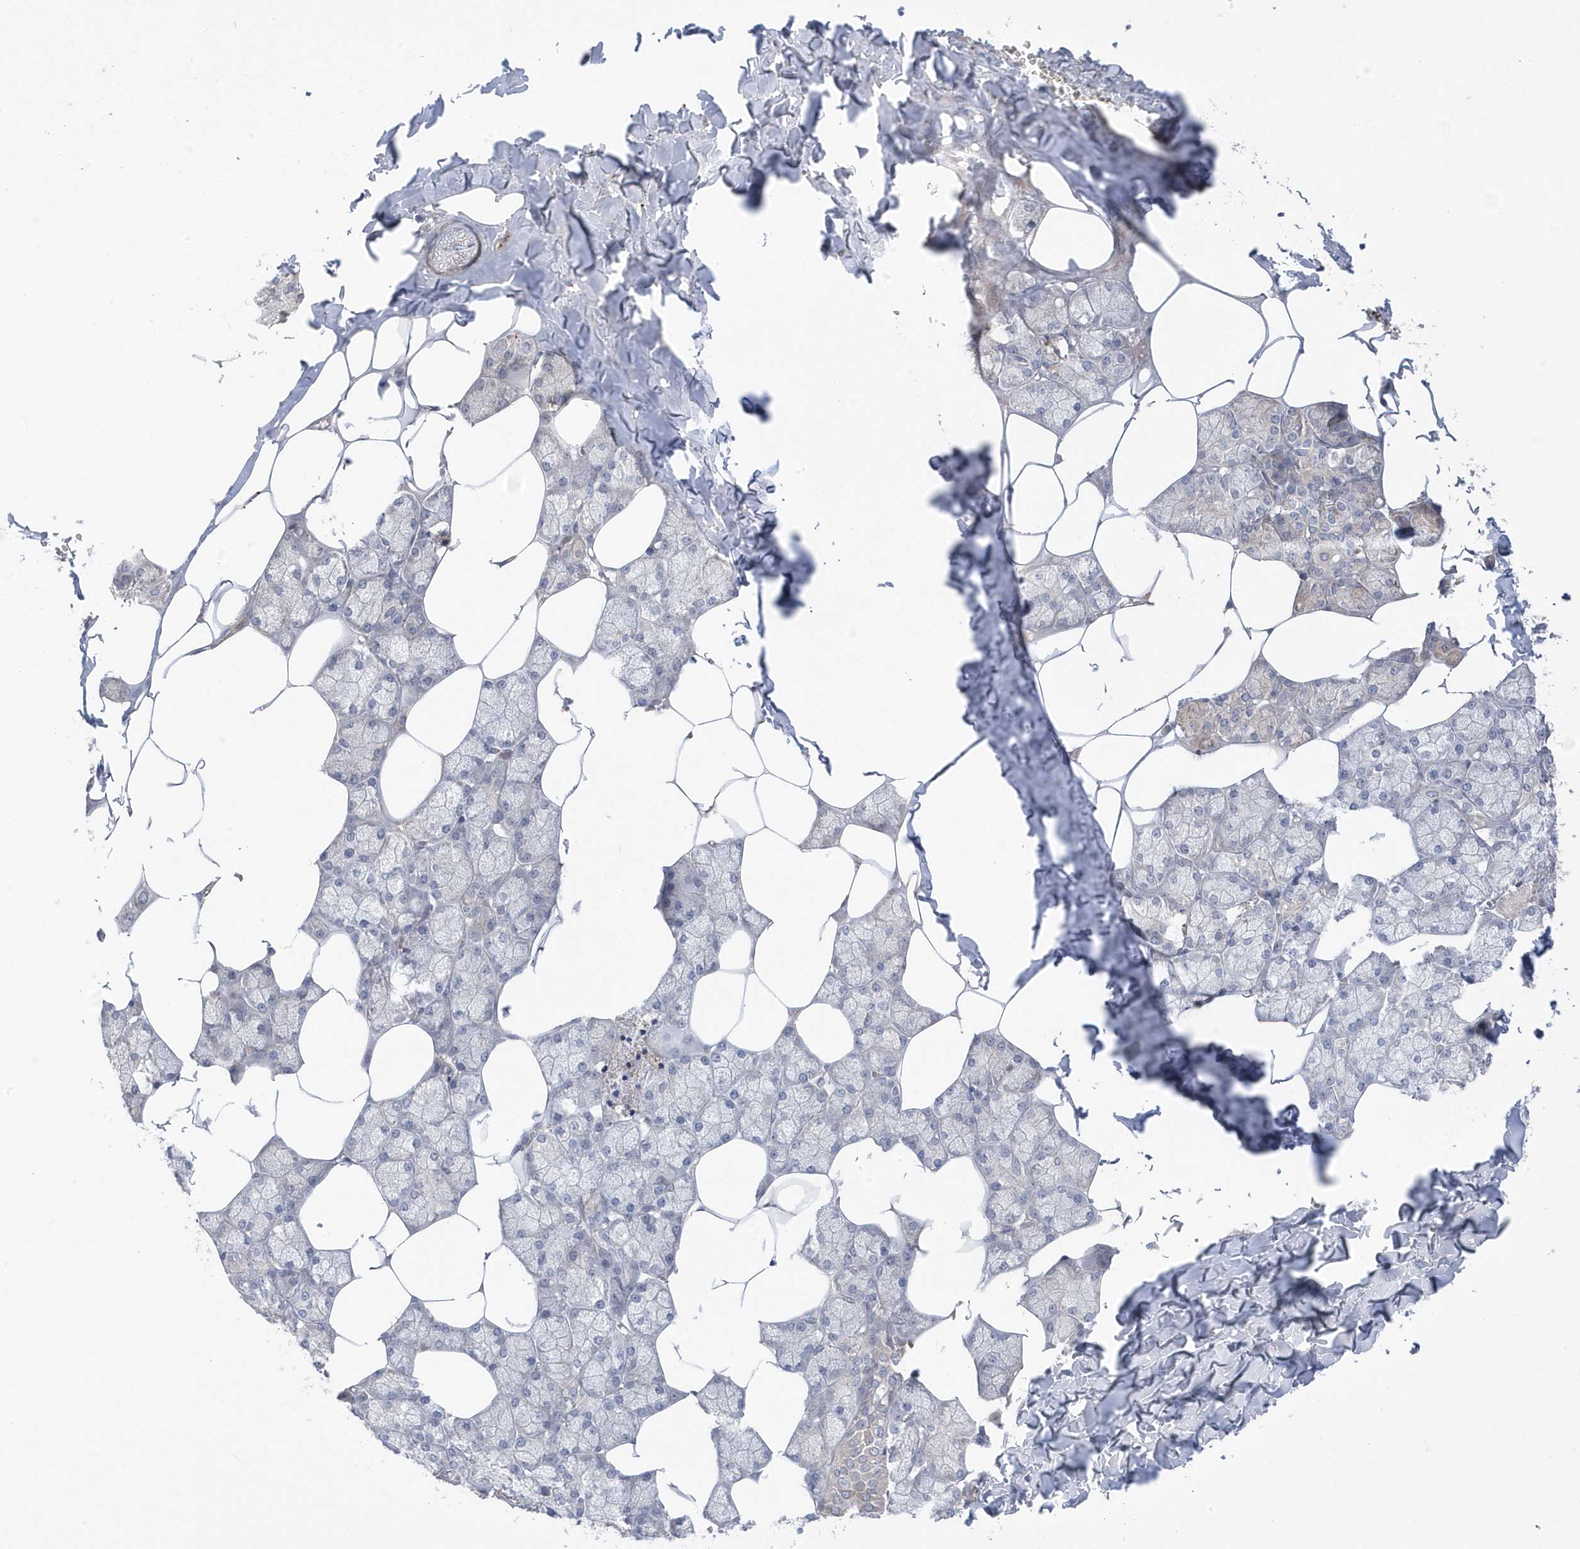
{"staining": {"intensity": "strong", "quantity": "<25%", "location": "cytoplasmic/membranous"}, "tissue": "salivary gland", "cell_type": "Glandular cells", "image_type": "normal", "snomed": [{"axis": "morphology", "description": "Normal tissue, NOS"}, {"axis": "topography", "description": "Salivary gland"}], "caption": "Immunohistochemical staining of unremarkable human salivary gland reveals strong cytoplasmic/membranous protein staining in about <25% of glandular cells. (Brightfield microscopy of DAB IHC at high magnification).", "gene": "ANAPC1", "patient": {"sex": "male", "age": 62}}